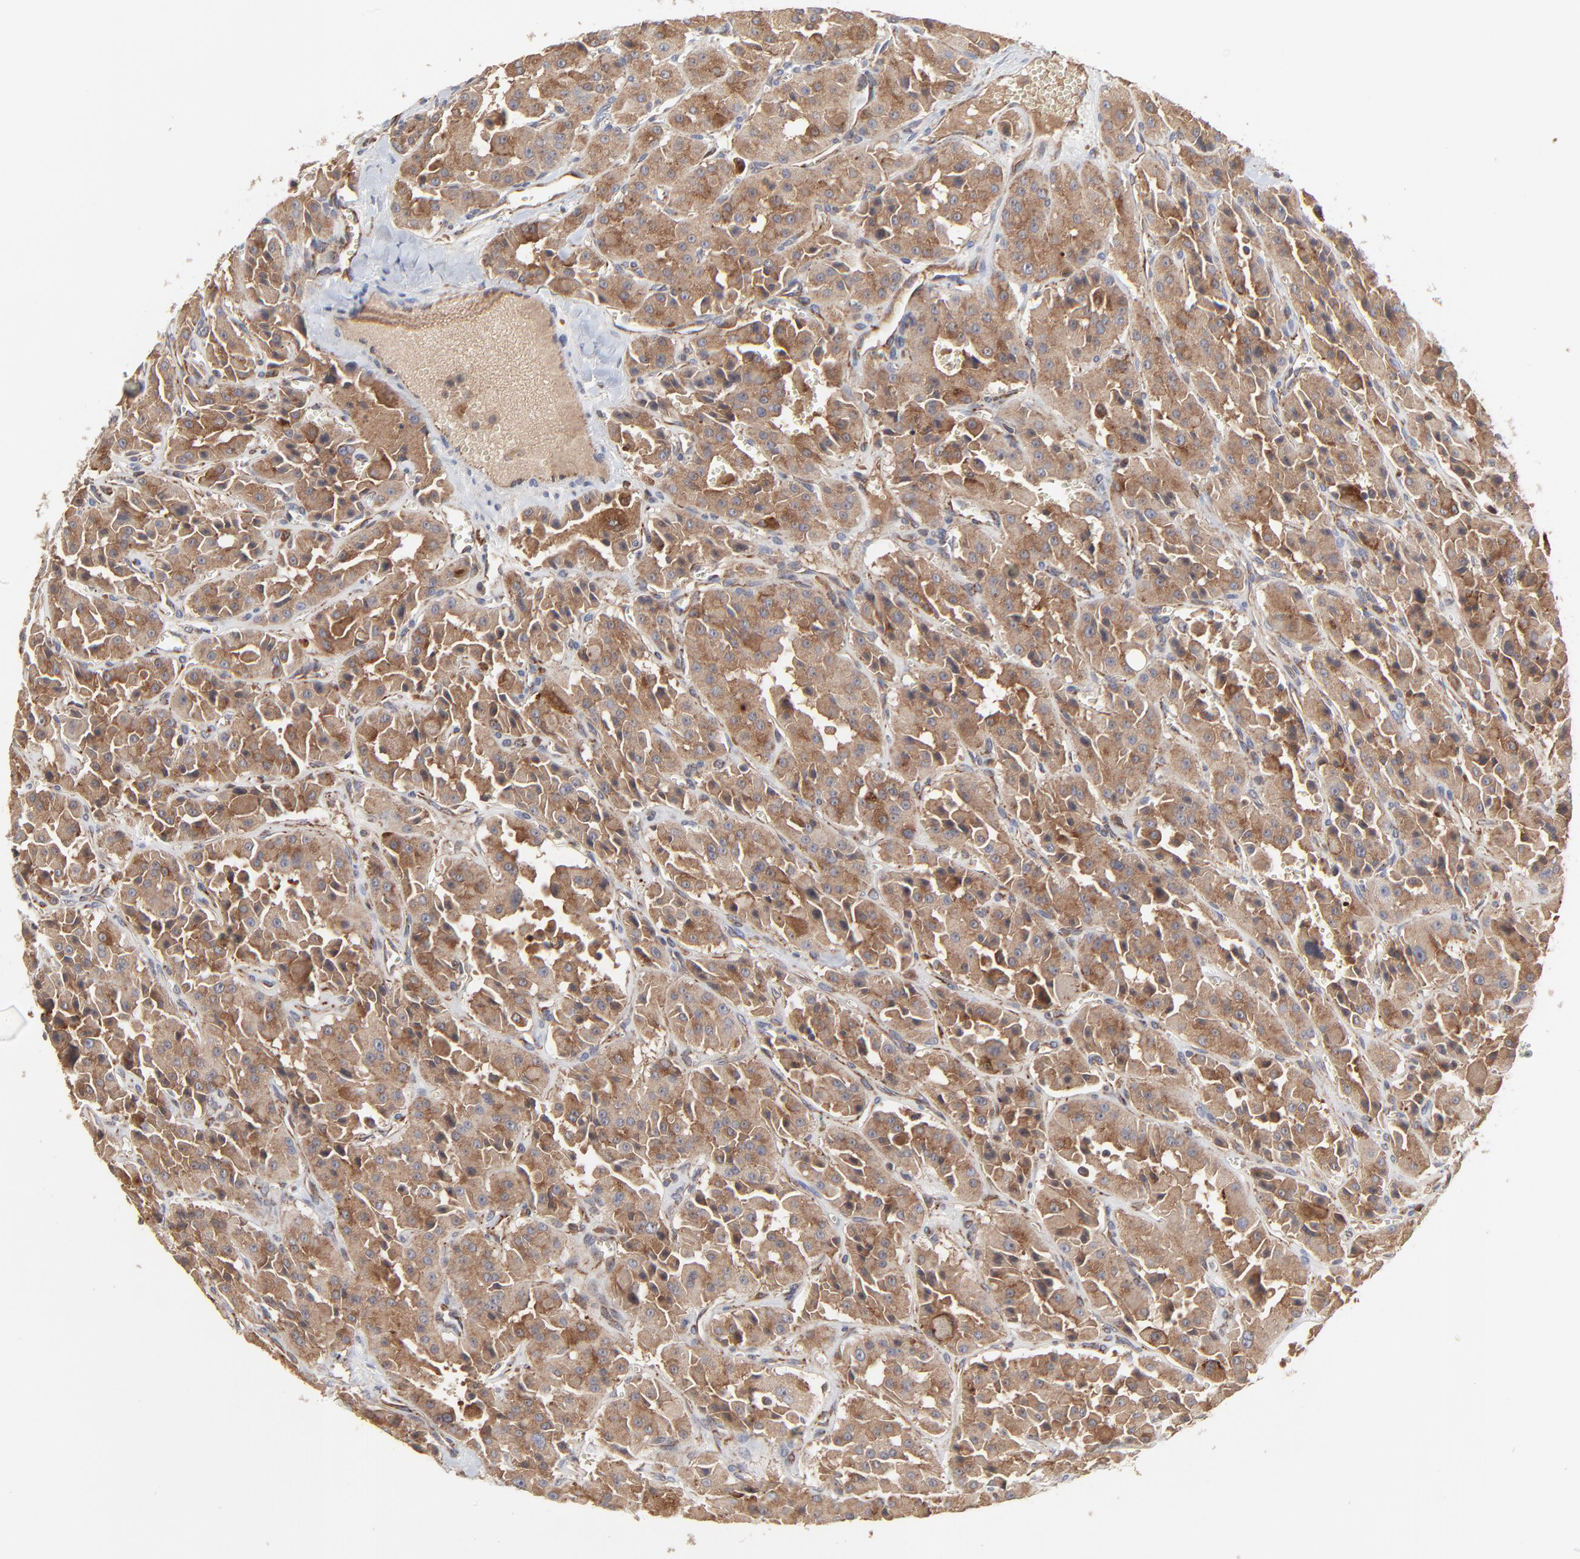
{"staining": {"intensity": "strong", "quantity": ">75%", "location": "cytoplasmic/membranous"}, "tissue": "thyroid cancer", "cell_type": "Tumor cells", "image_type": "cancer", "snomed": [{"axis": "morphology", "description": "Carcinoma, NOS"}, {"axis": "topography", "description": "Thyroid gland"}], "caption": "A histopathology image of human carcinoma (thyroid) stained for a protein reveals strong cytoplasmic/membranous brown staining in tumor cells. (DAB (3,3'-diaminobenzidine) IHC, brown staining for protein, blue staining for nuclei).", "gene": "RAB9A", "patient": {"sex": "male", "age": 76}}